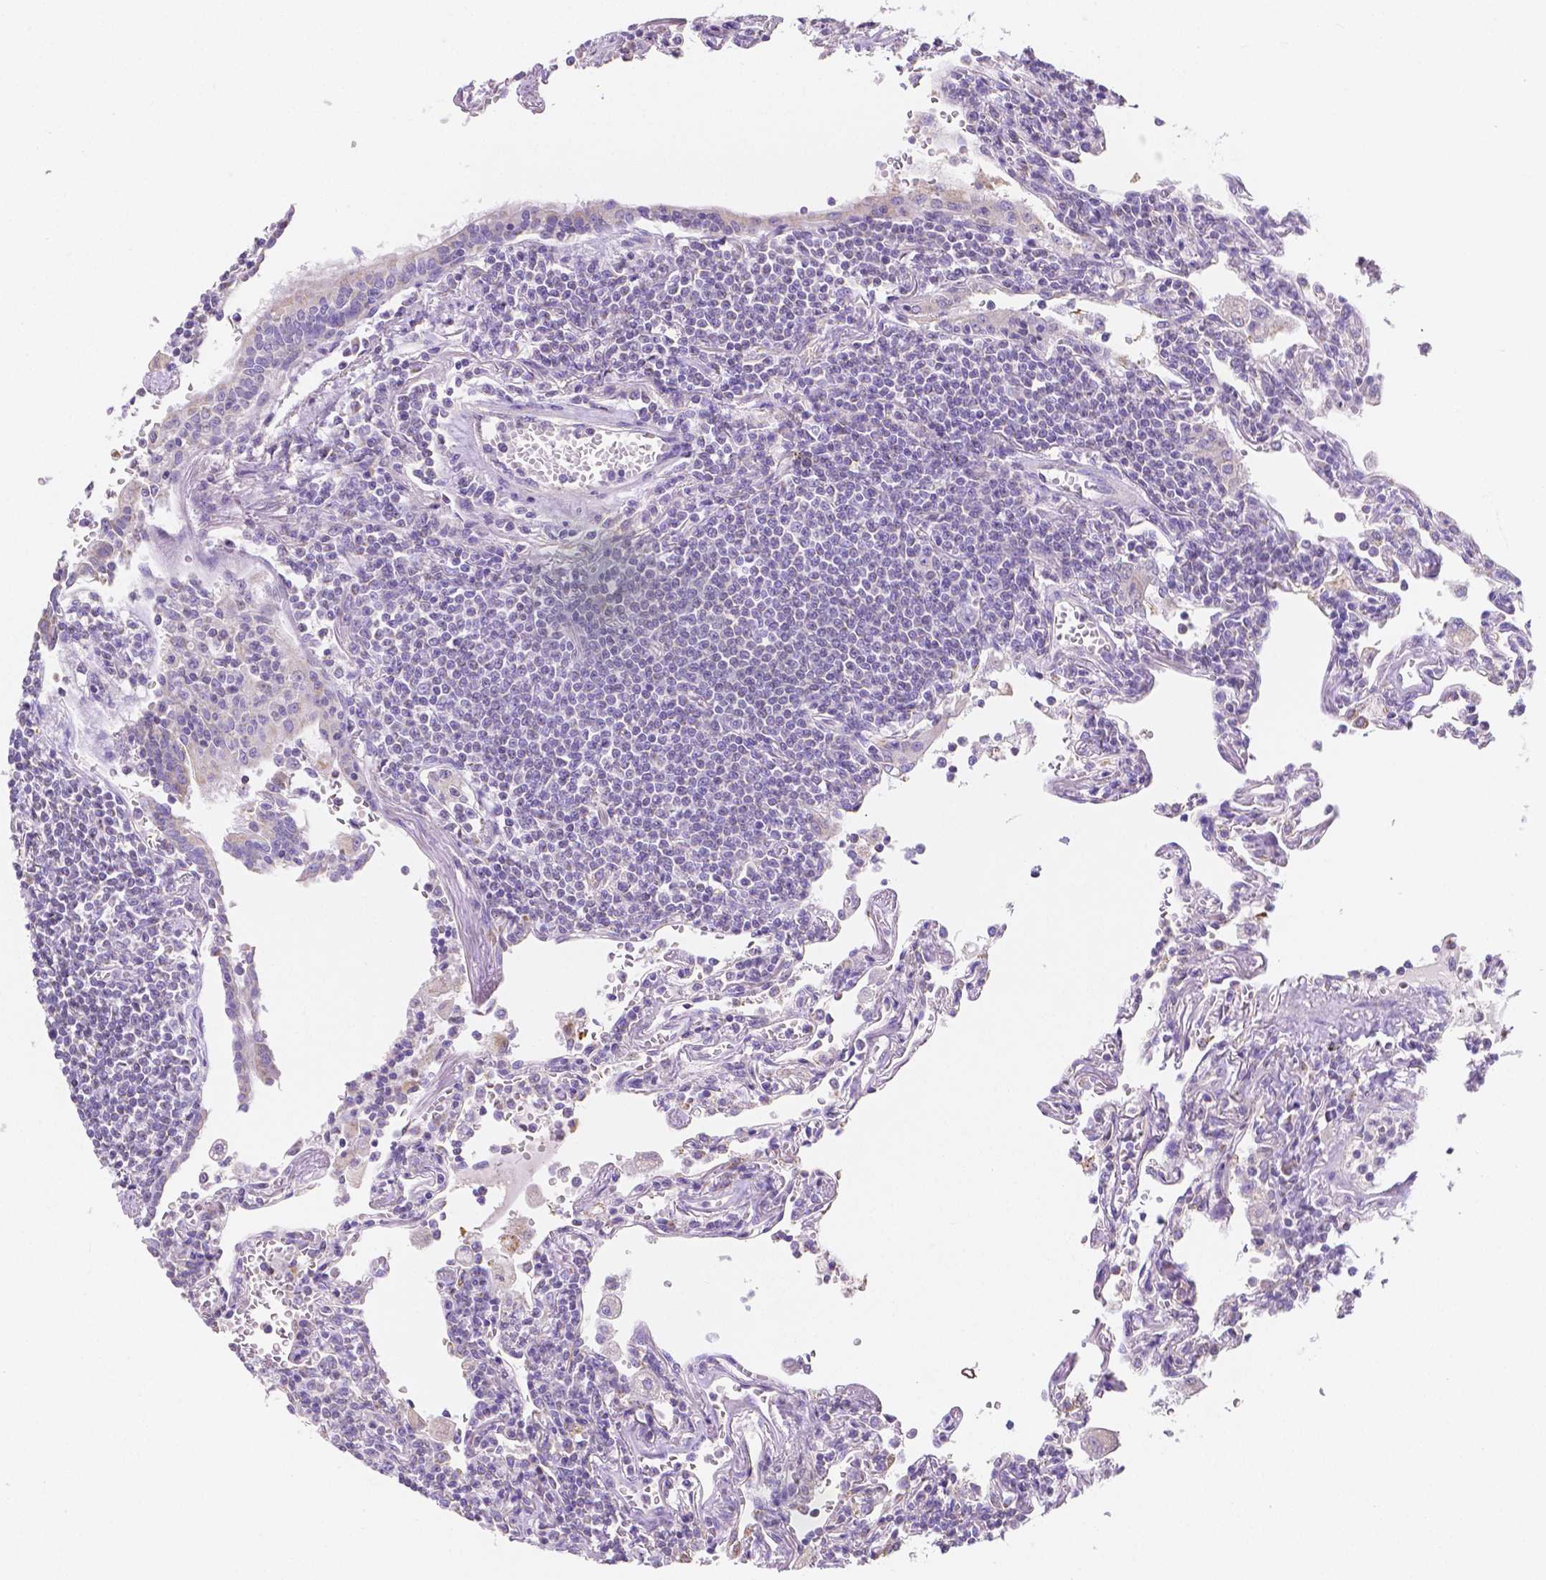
{"staining": {"intensity": "negative", "quantity": "none", "location": "none"}, "tissue": "lymphoma", "cell_type": "Tumor cells", "image_type": "cancer", "snomed": [{"axis": "morphology", "description": "Malignant lymphoma, non-Hodgkin's type, Low grade"}, {"axis": "topography", "description": "Lung"}], "caption": "Micrograph shows no significant protein expression in tumor cells of lymphoma.", "gene": "TMEM130", "patient": {"sex": "female", "age": 71}}